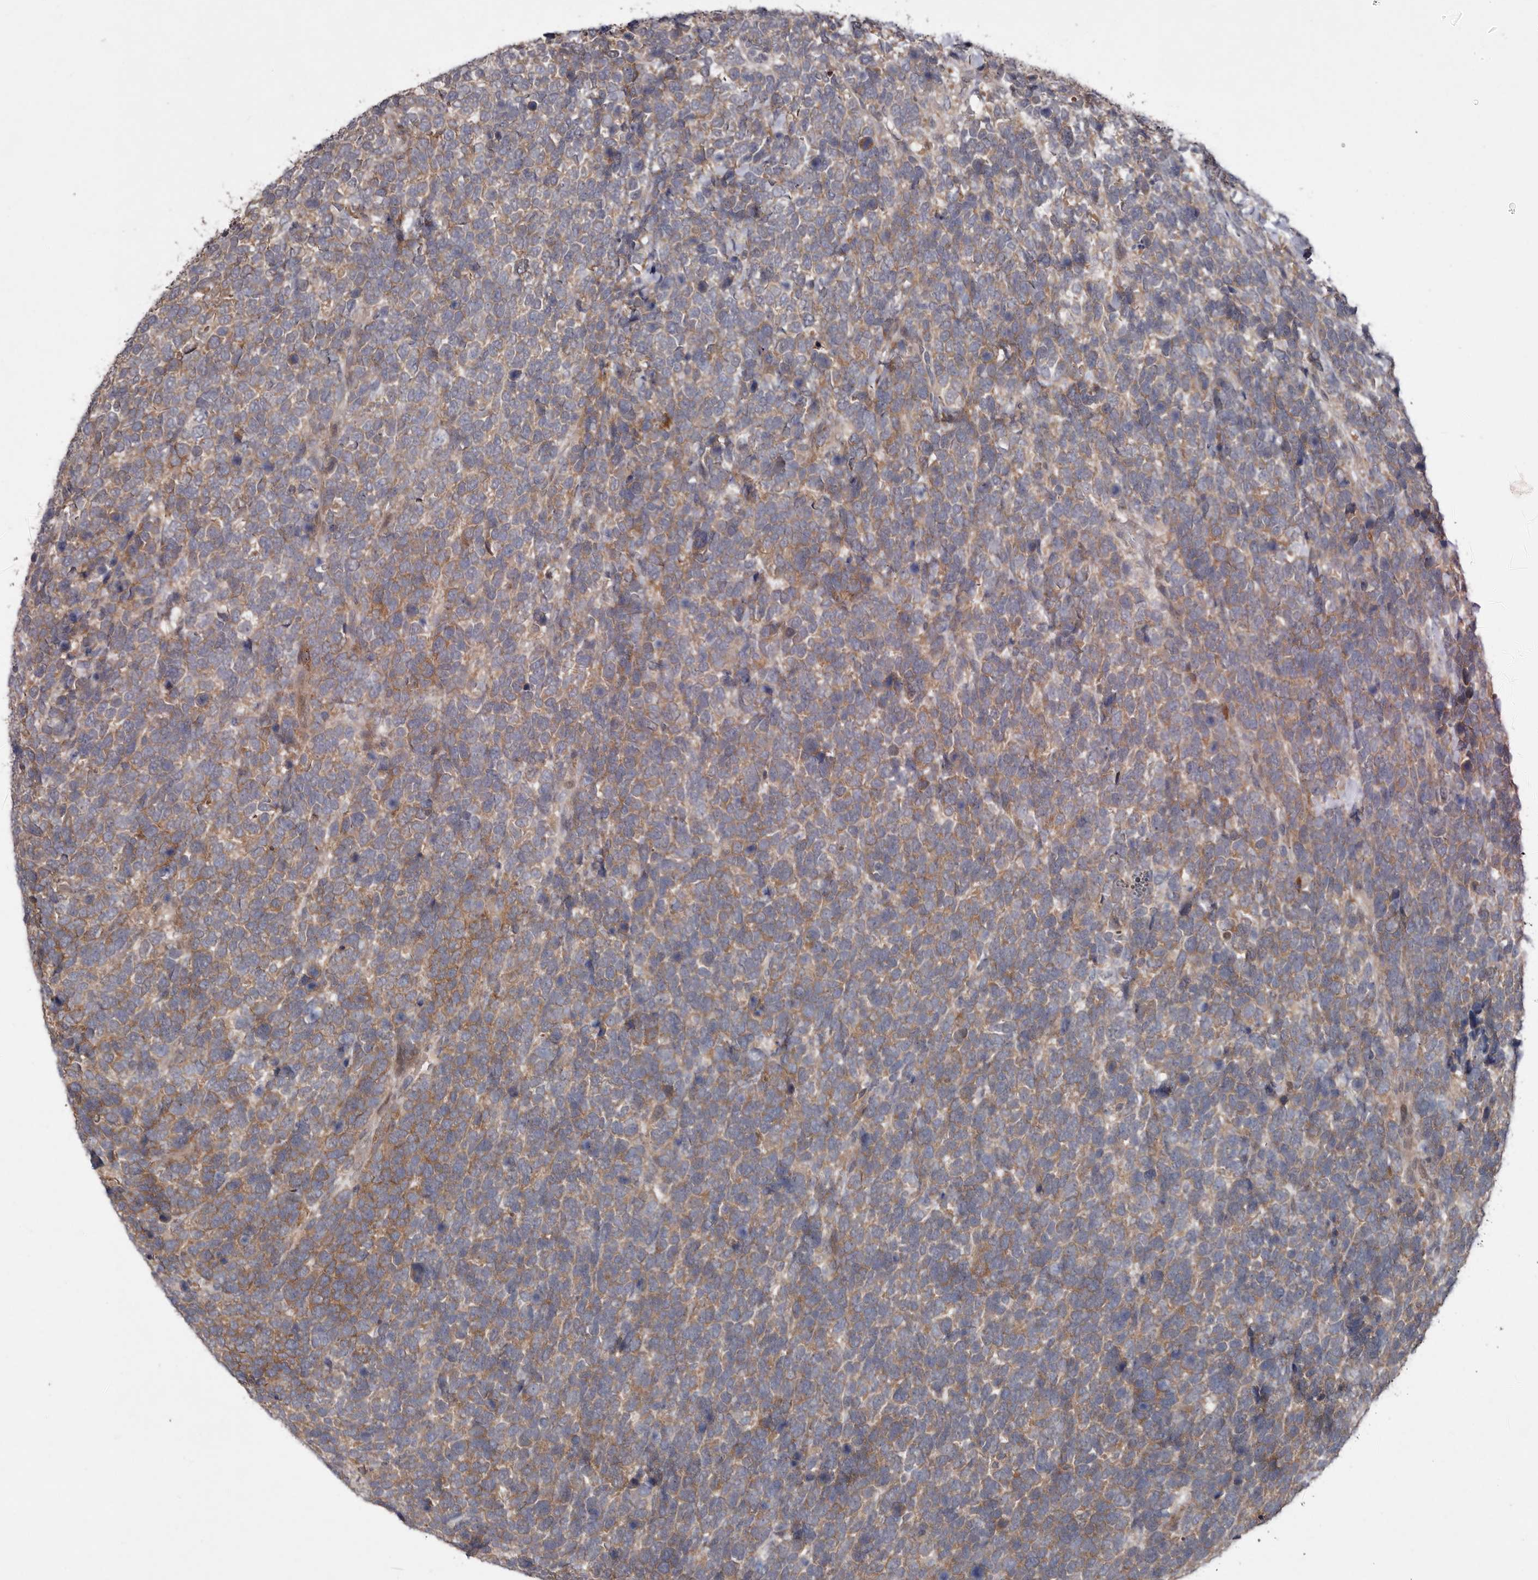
{"staining": {"intensity": "moderate", "quantity": ">75%", "location": "cytoplasmic/membranous"}, "tissue": "urothelial cancer", "cell_type": "Tumor cells", "image_type": "cancer", "snomed": [{"axis": "morphology", "description": "Urothelial carcinoma, High grade"}, {"axis": "topography", "description": "Urinary bladder"}], "caption": "Tumor cells demonstrate medium levels of moderate cytoplasmic/membranous positivity in approximately >75% of cells in urothelial carcinoma (high-grade).", "gene": "CHML", "patient": {"sex": "female", "age": 80}}